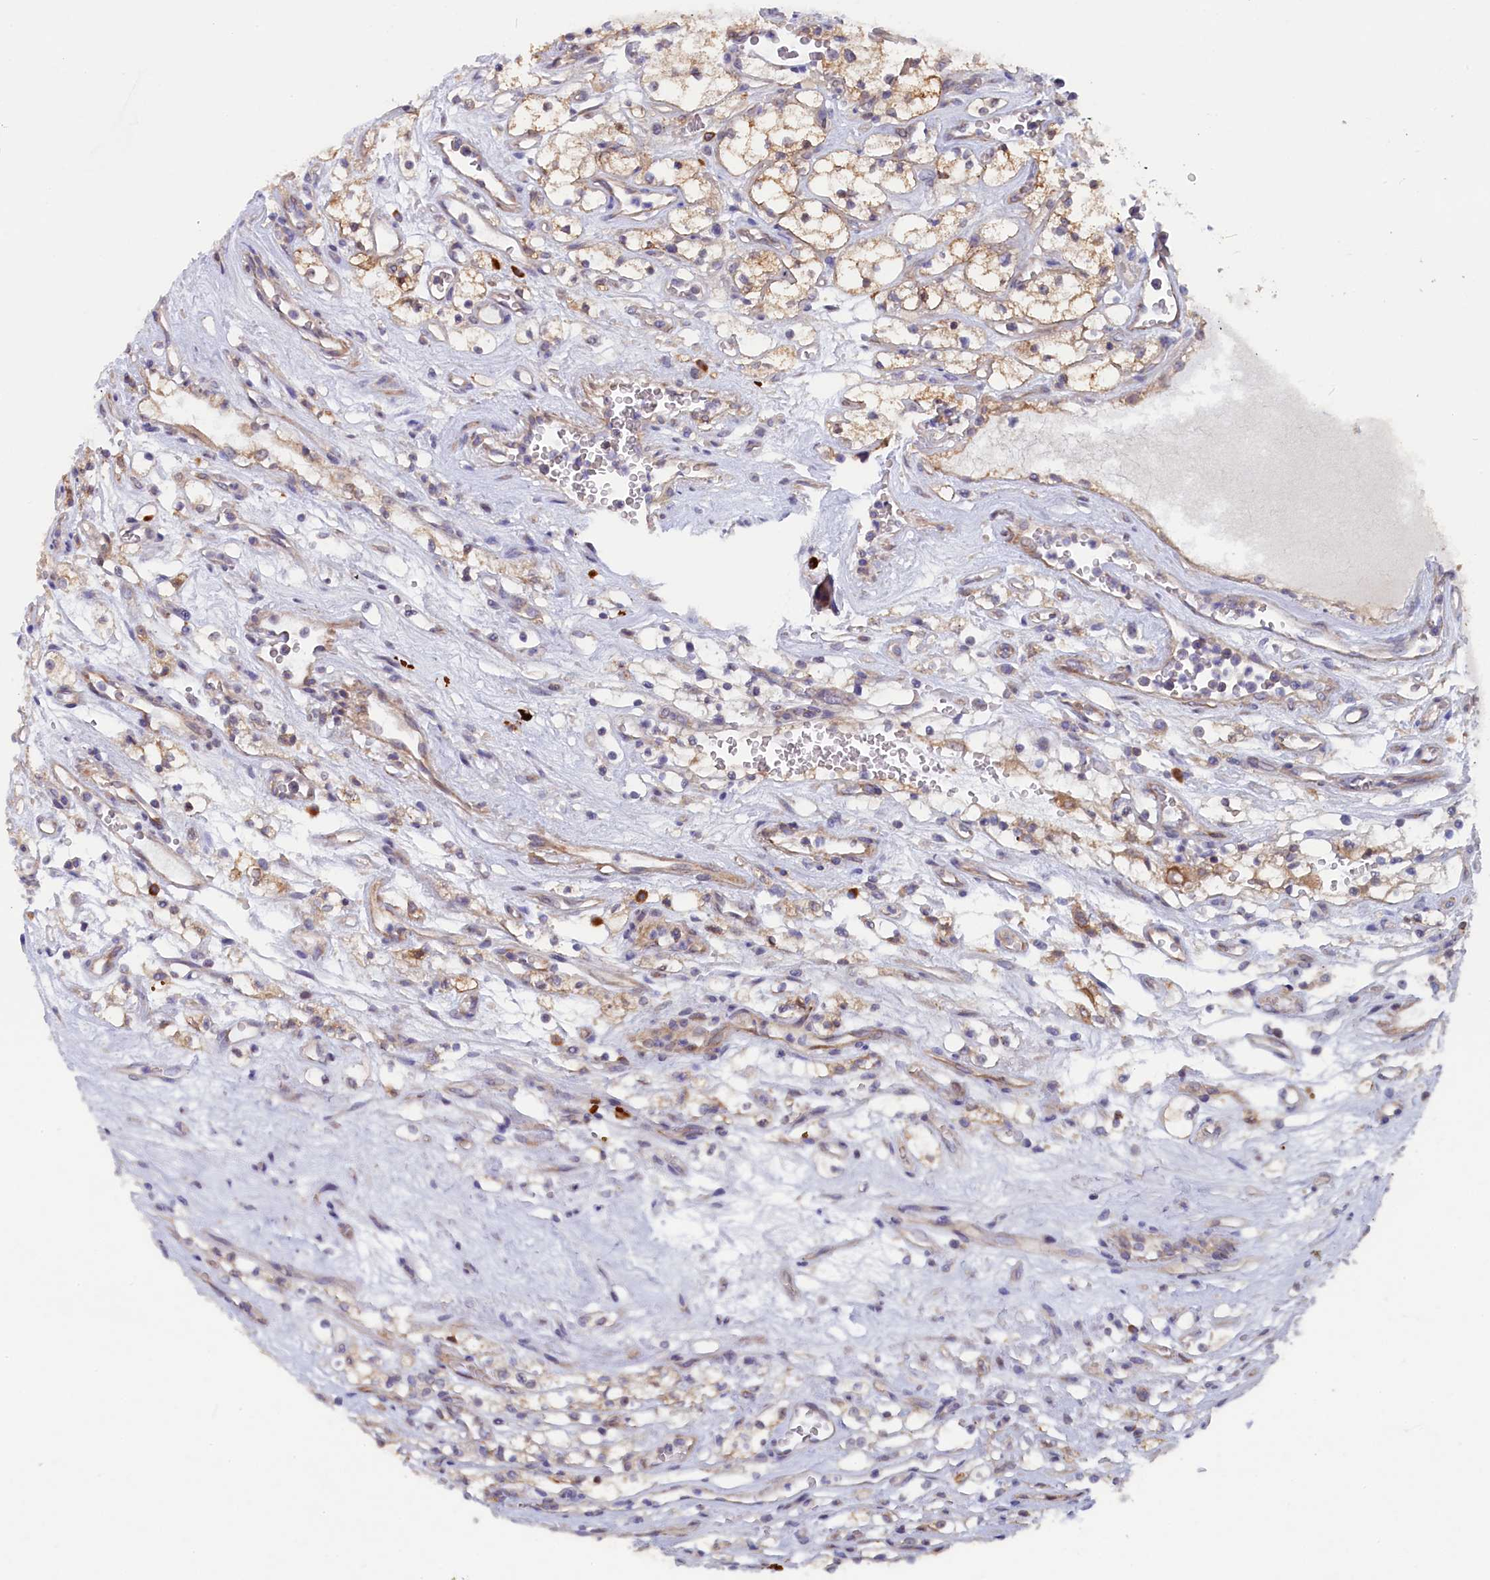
{"staining": {"intensity": "weak", "quantity": ">75%", "location": "cytoplasmic/membranous"}, "tissue": "renal cancer", "cell_type": "Tumor cells", "image_type": "cancer", "snomed": [{"axis": "morphology", "description": "Adenocarcinoma, NOS"}, {"axis": "topography", "description": "Kidney"}], "caption": "This is a micrograph of IHC staining of renal cancer, which shows weak positivity in the cytoplasmic/membranous of tumor cells.", "gene": "JPT2", "patient": {"sex": "female", "age": 69}}